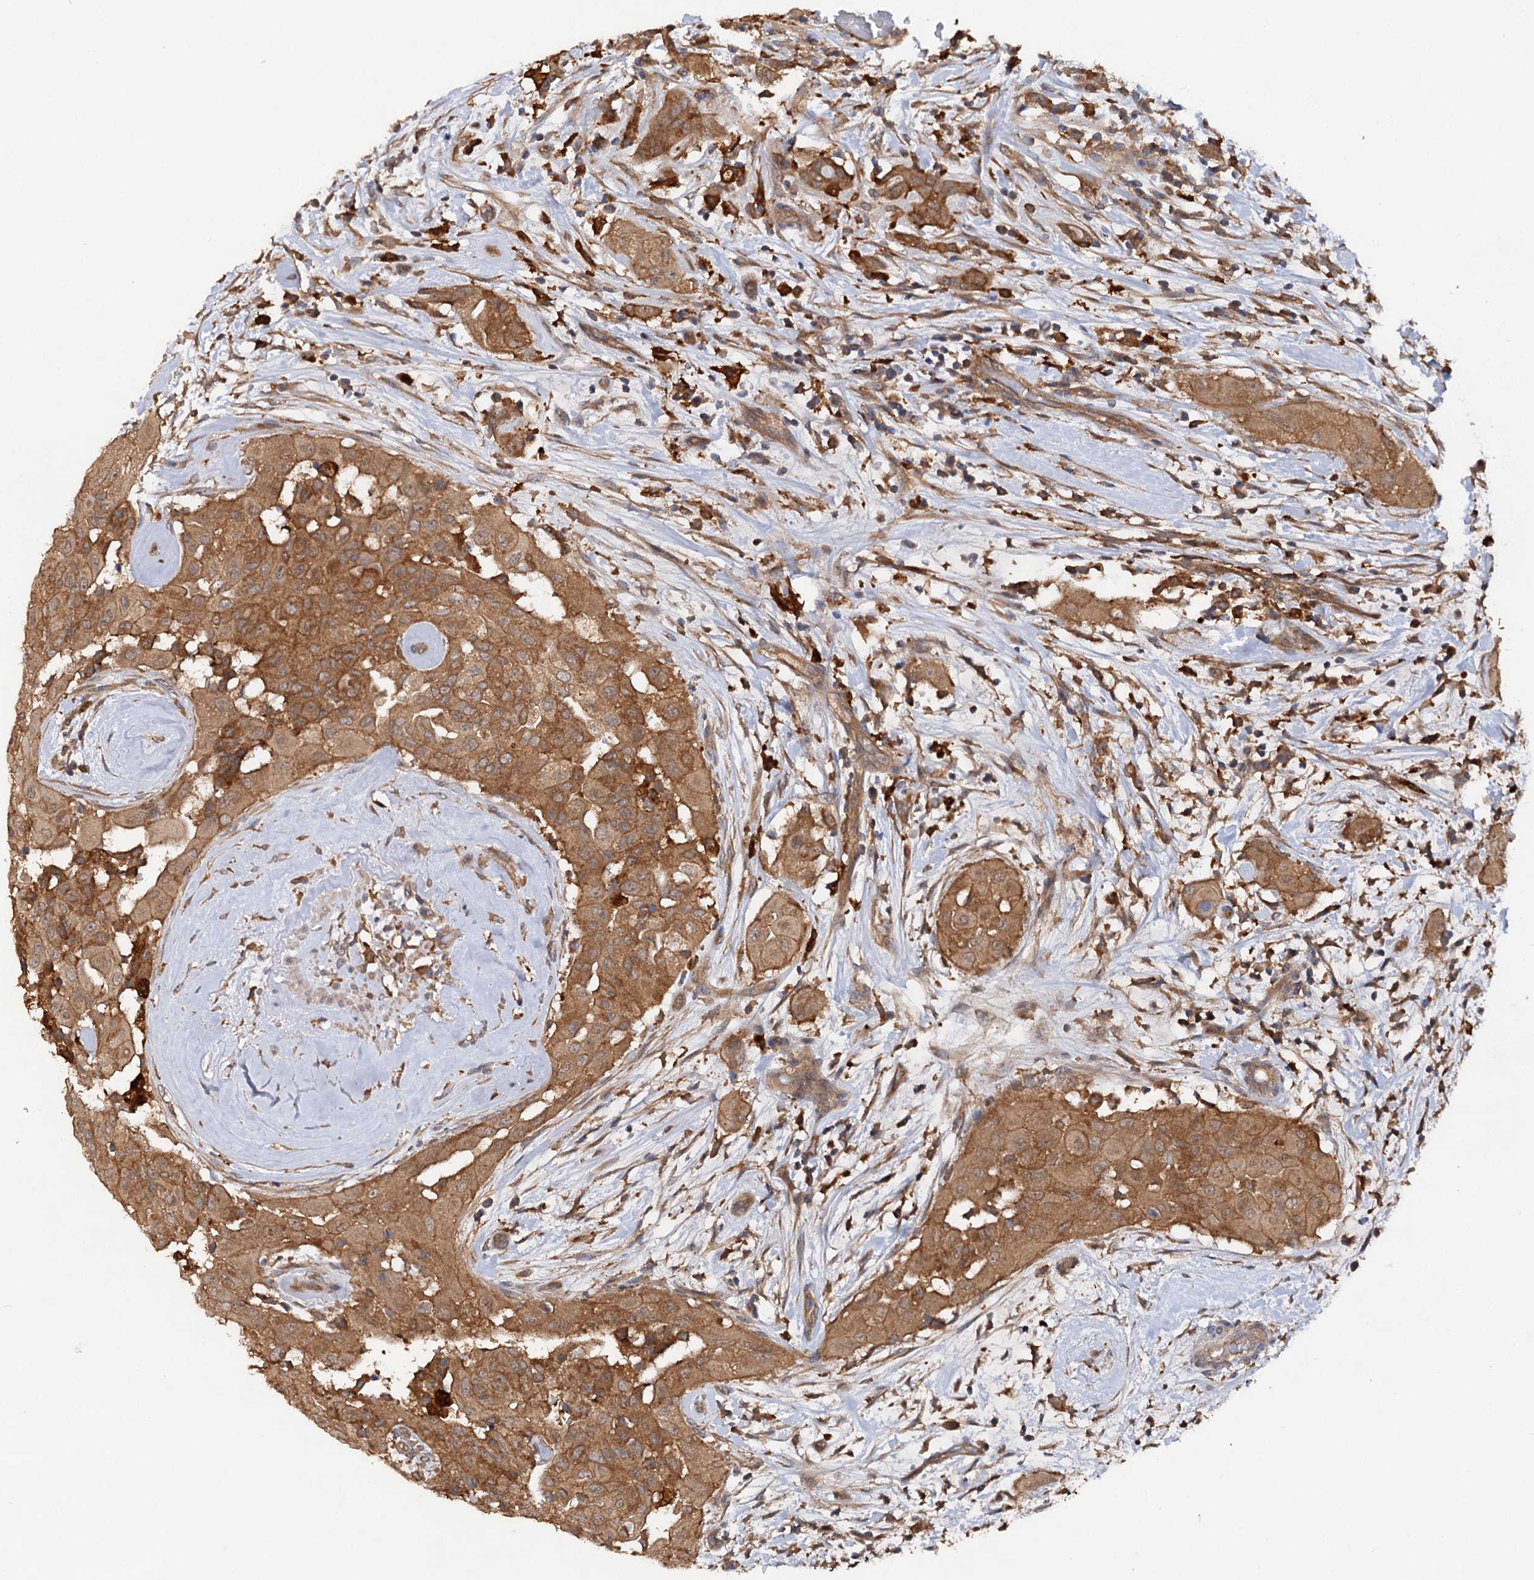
{"staining": {"intensity": "moderate", "quantity": ">75%", "location": "cytoplasmic/membranous"}, "tissue": "thyroid cancer", "cell_type": "Tumor cells", "image_type": "cancer", "snomed": [{"axis": "morphology", "description": "Papillary adenocarcinoma, NOS"}, {"axis": "topography", "description": "Thyroid gland"}], "caption": "Immunohistochemical staining of thyroid cancer (papillary adenocarcinoma) exhibits medium levels of moderate cytoplasmic/membranous staining in approximately >75% of tumor cells. The staining was performed using DAB (3,3'-diaminobenzidine) to visualize the protein expression in brown, while the nuclei were stained in blue with hematoxylin (Magnification: 20x).", "gene": "VPS29", "patient": {"sex": "female", "age": 59}}